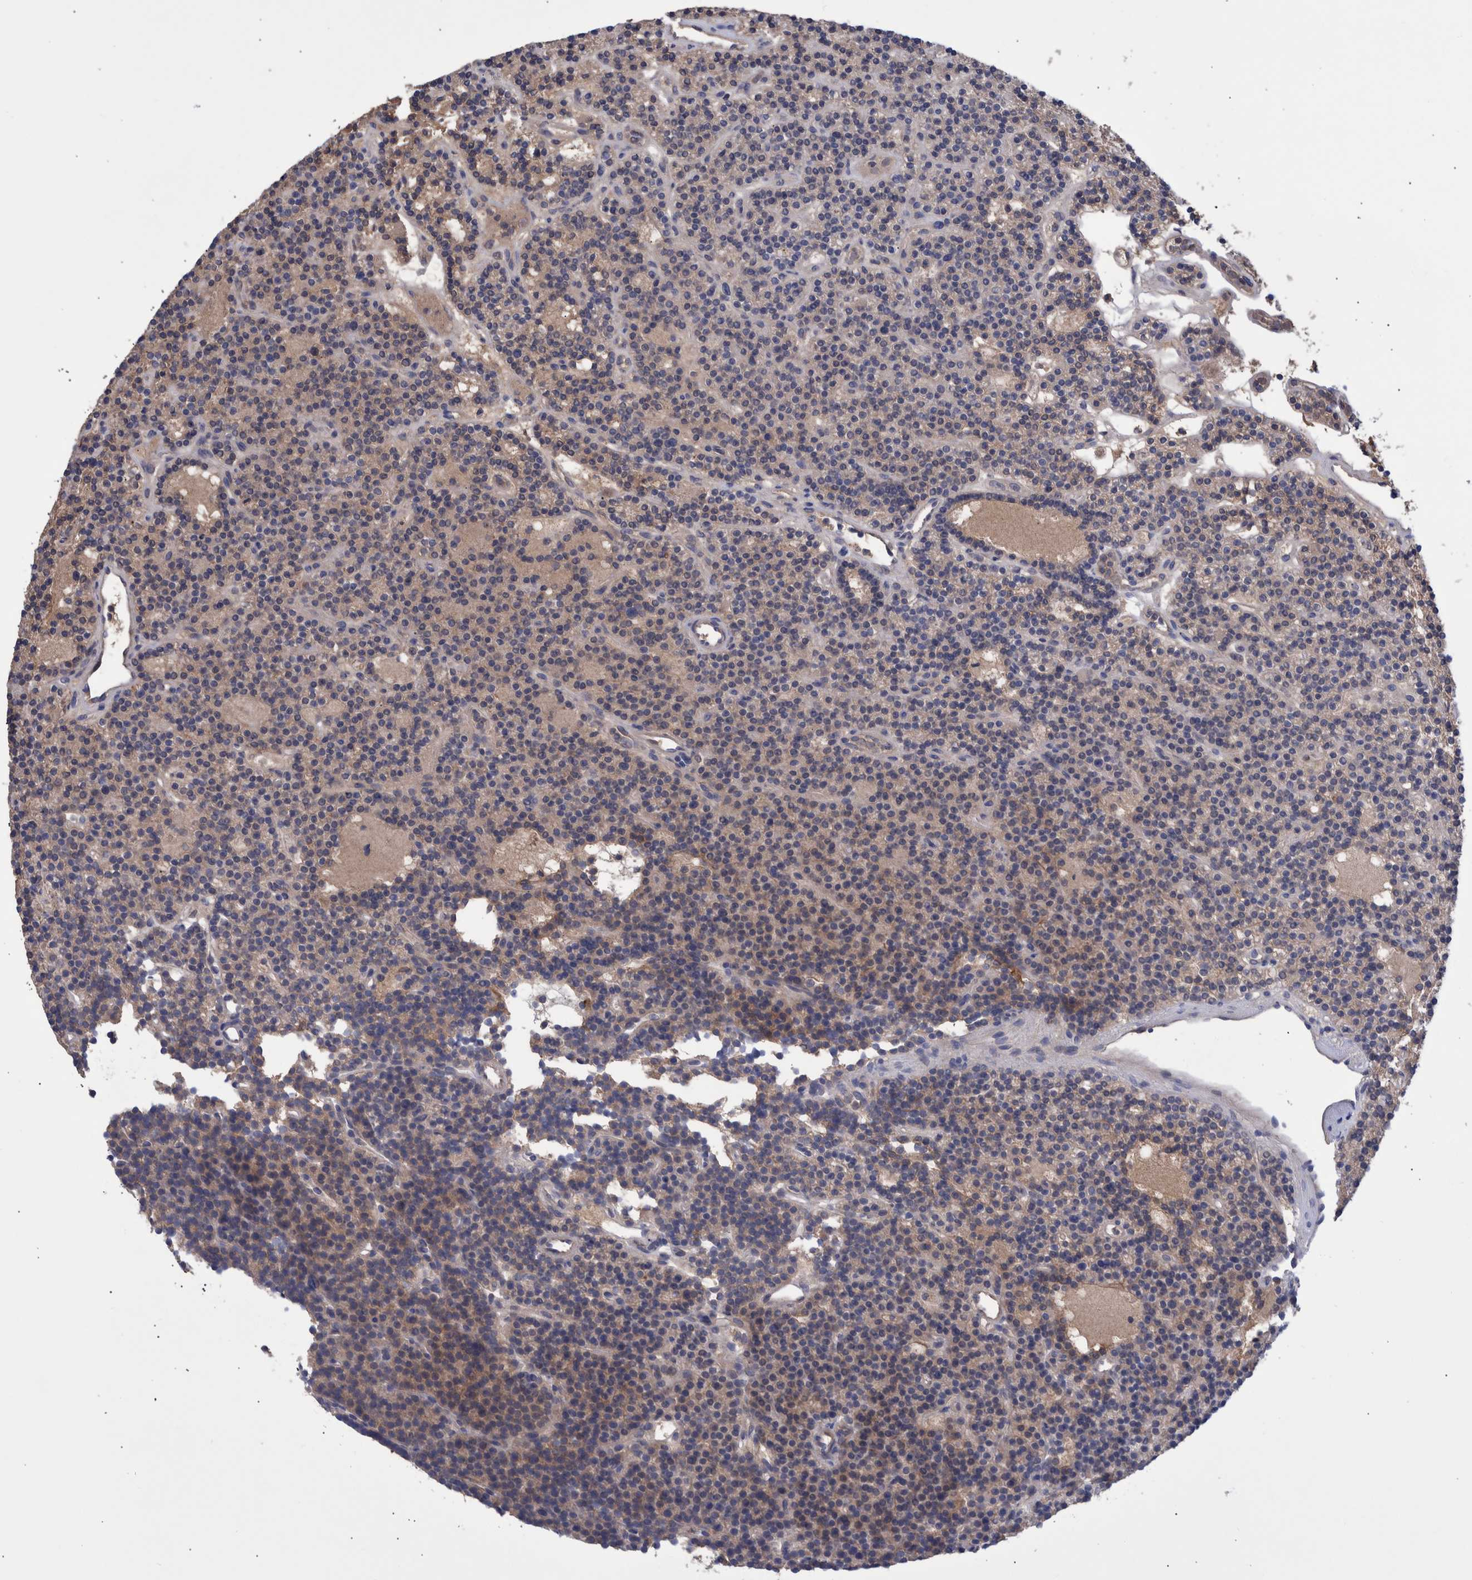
{"staining": {"intensity": "moderate", "quantity": "25%-75%", "location": "cytoplasmic/membranous"}, "tissue": "parathyroid gland", "cell_type": "Glandular cells", "image_type": "normal", "snomed": [{"axis": "morphology", "description": "Normal tissue, NOS"}, {"axis": "topography", "description": "Parathyroid gland"}], "caption": "Parathyroid gland stained with DAB (3,3'-diaminobenzidine) IHC reveals medium levels of moderate cytoplasmic/membranous staining in about 25%-75% of glandular cells.", "gene": "DLL4", "patient": {"sex": "male", "age": 75}}